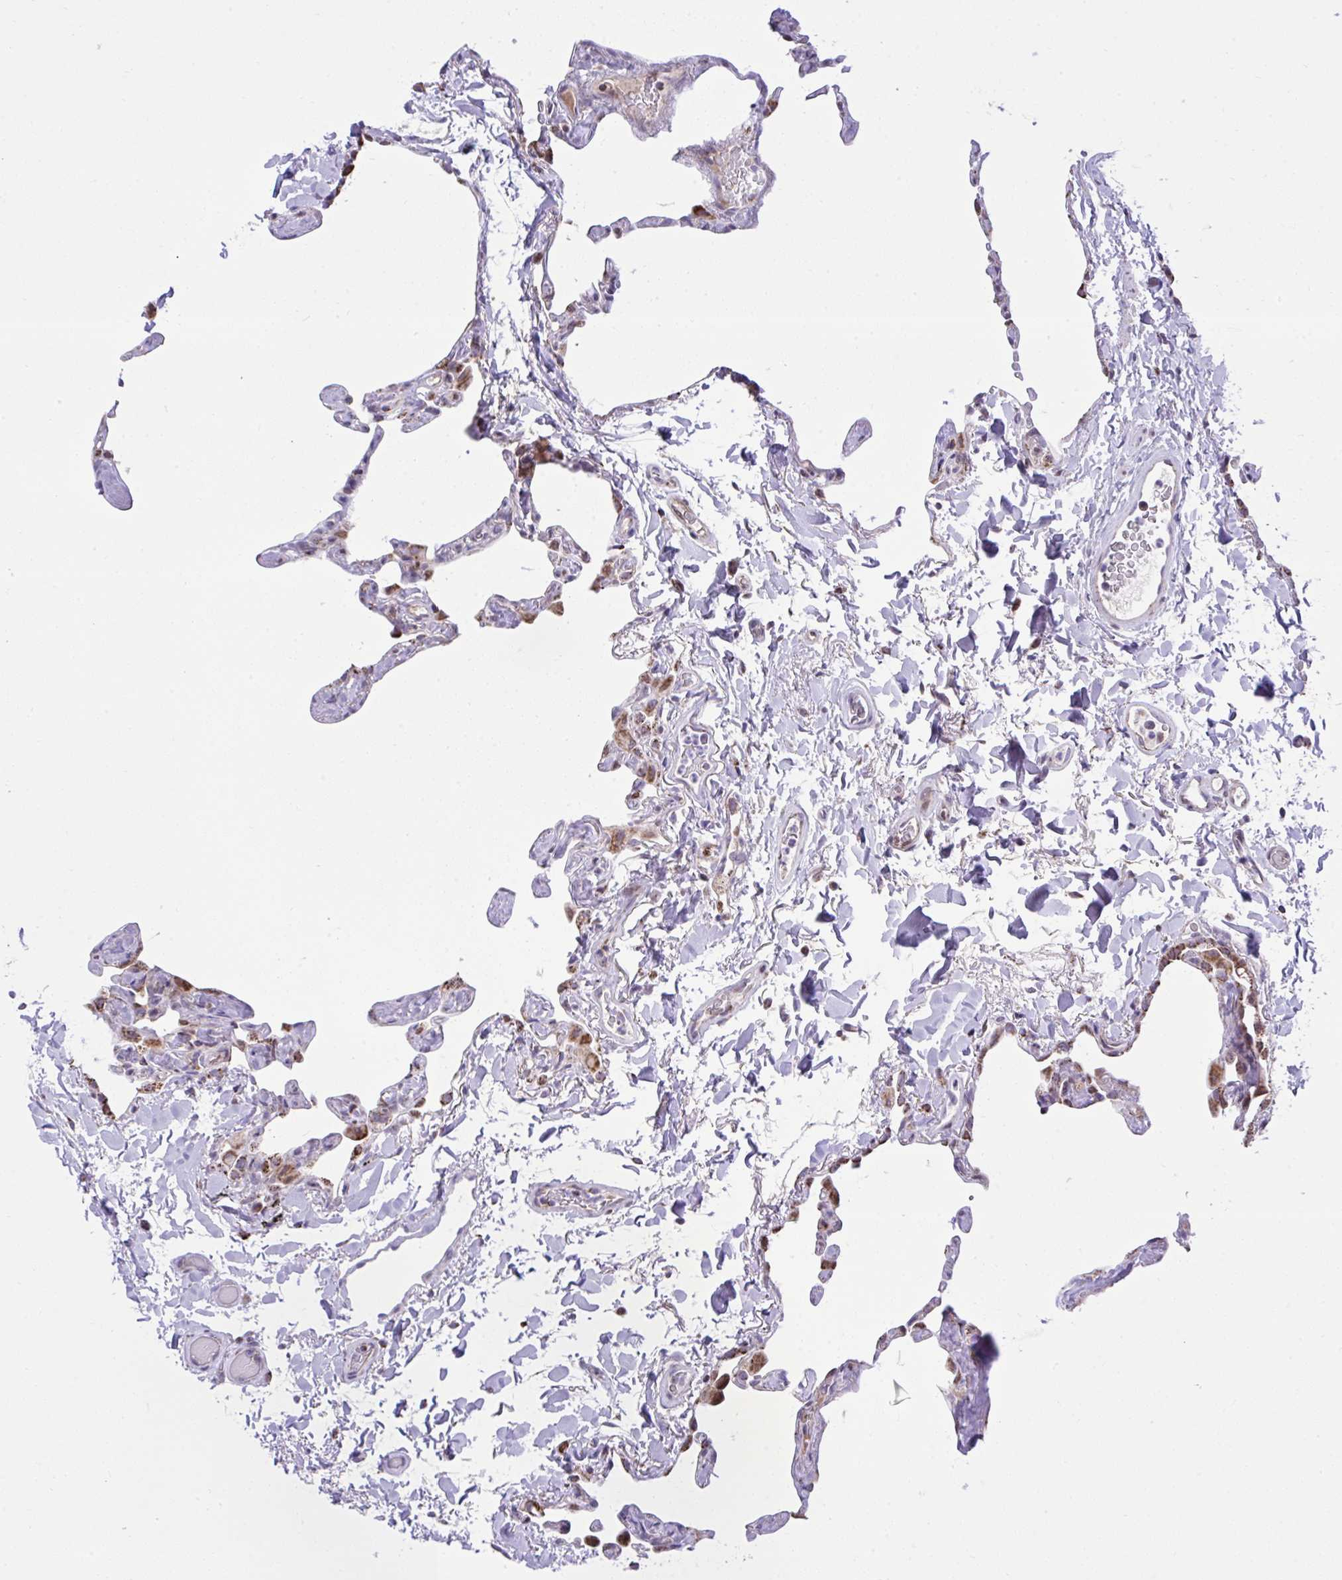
{"staining": {"intensity": "moderate", "quantity": "25%-75%", "location": "cytoplasmic/membranous"}, "tissue": "lung", "cell_type": "Alveolar cells", "image_type": "normal", "snomed": [{"axis": "morphology", "description": "Normal tissue, NOS"}, {"axis": "topography", "description": "Lung"}], "caption": "About 25%-75% of alveolar cells in benign lung demonstrate moderate cytoplasmic/membranous protein expression as visualized by brown immunohistochemical staining.", "gene": "ZNF362", "patient": {"sex": "male", "age": 65}}